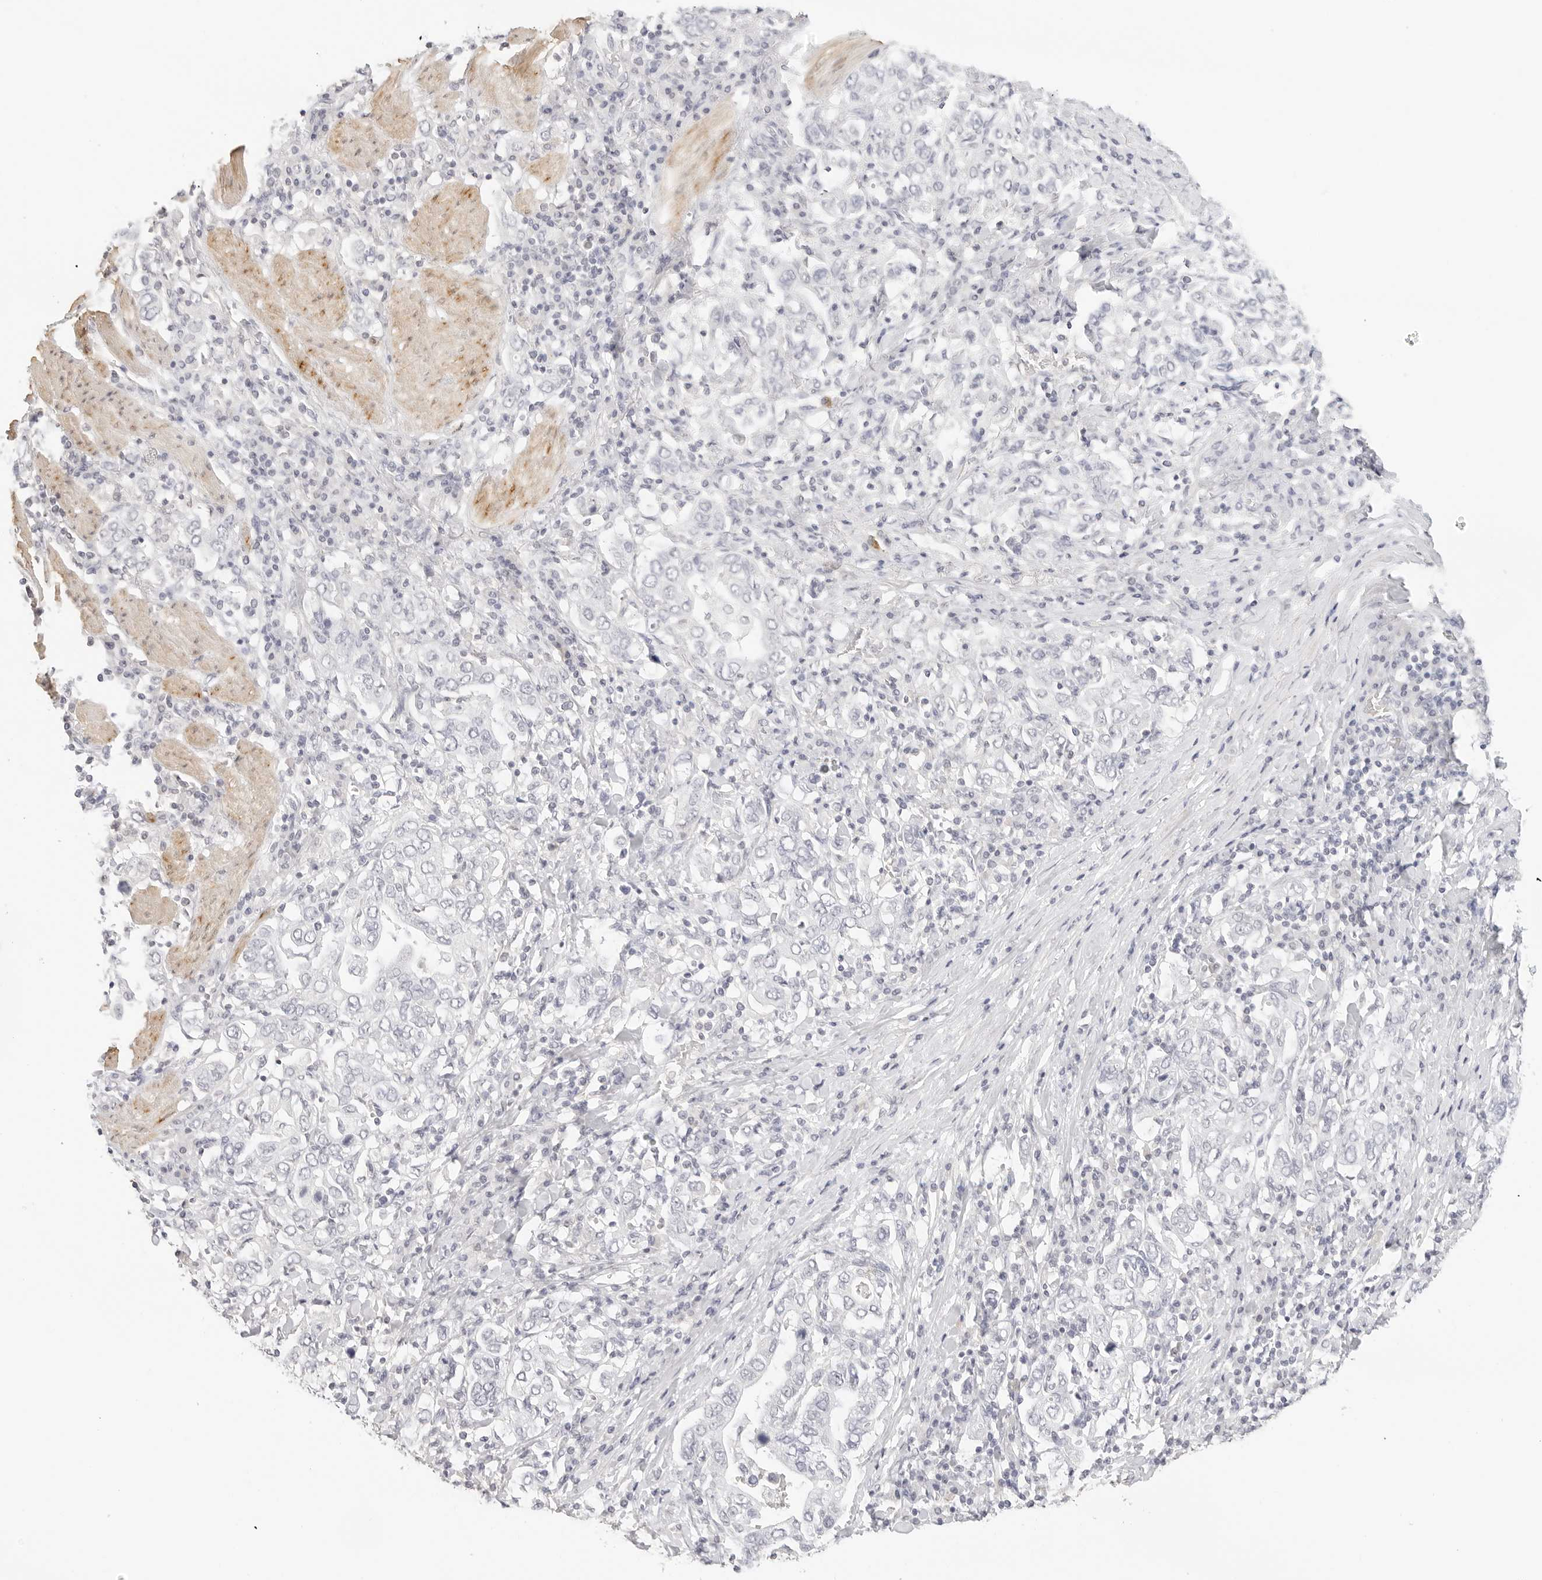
{"staining": {"intensity": "negative", "quantity": "none", "location": "none"}, "tissue": "stomach cancer", "cell_type": "Tumor cells", "image_type": "cancer", "snomed": [{"axis": "morphology", "description": "Adenocarcinoma, NOS"}, {"axis": "topography", "description": "Stomach, upper"}], "caption": "Immunohistochemical staining of stomach cancer (adenocarcinoma) exhibits no significant positivity in tumor cells. (DAB (3,3'-diaminobenzidine) IHC with hematoxylin counter stain).", "gene": "PCDH19", "patient": {"sex": "male", "age": 62}}